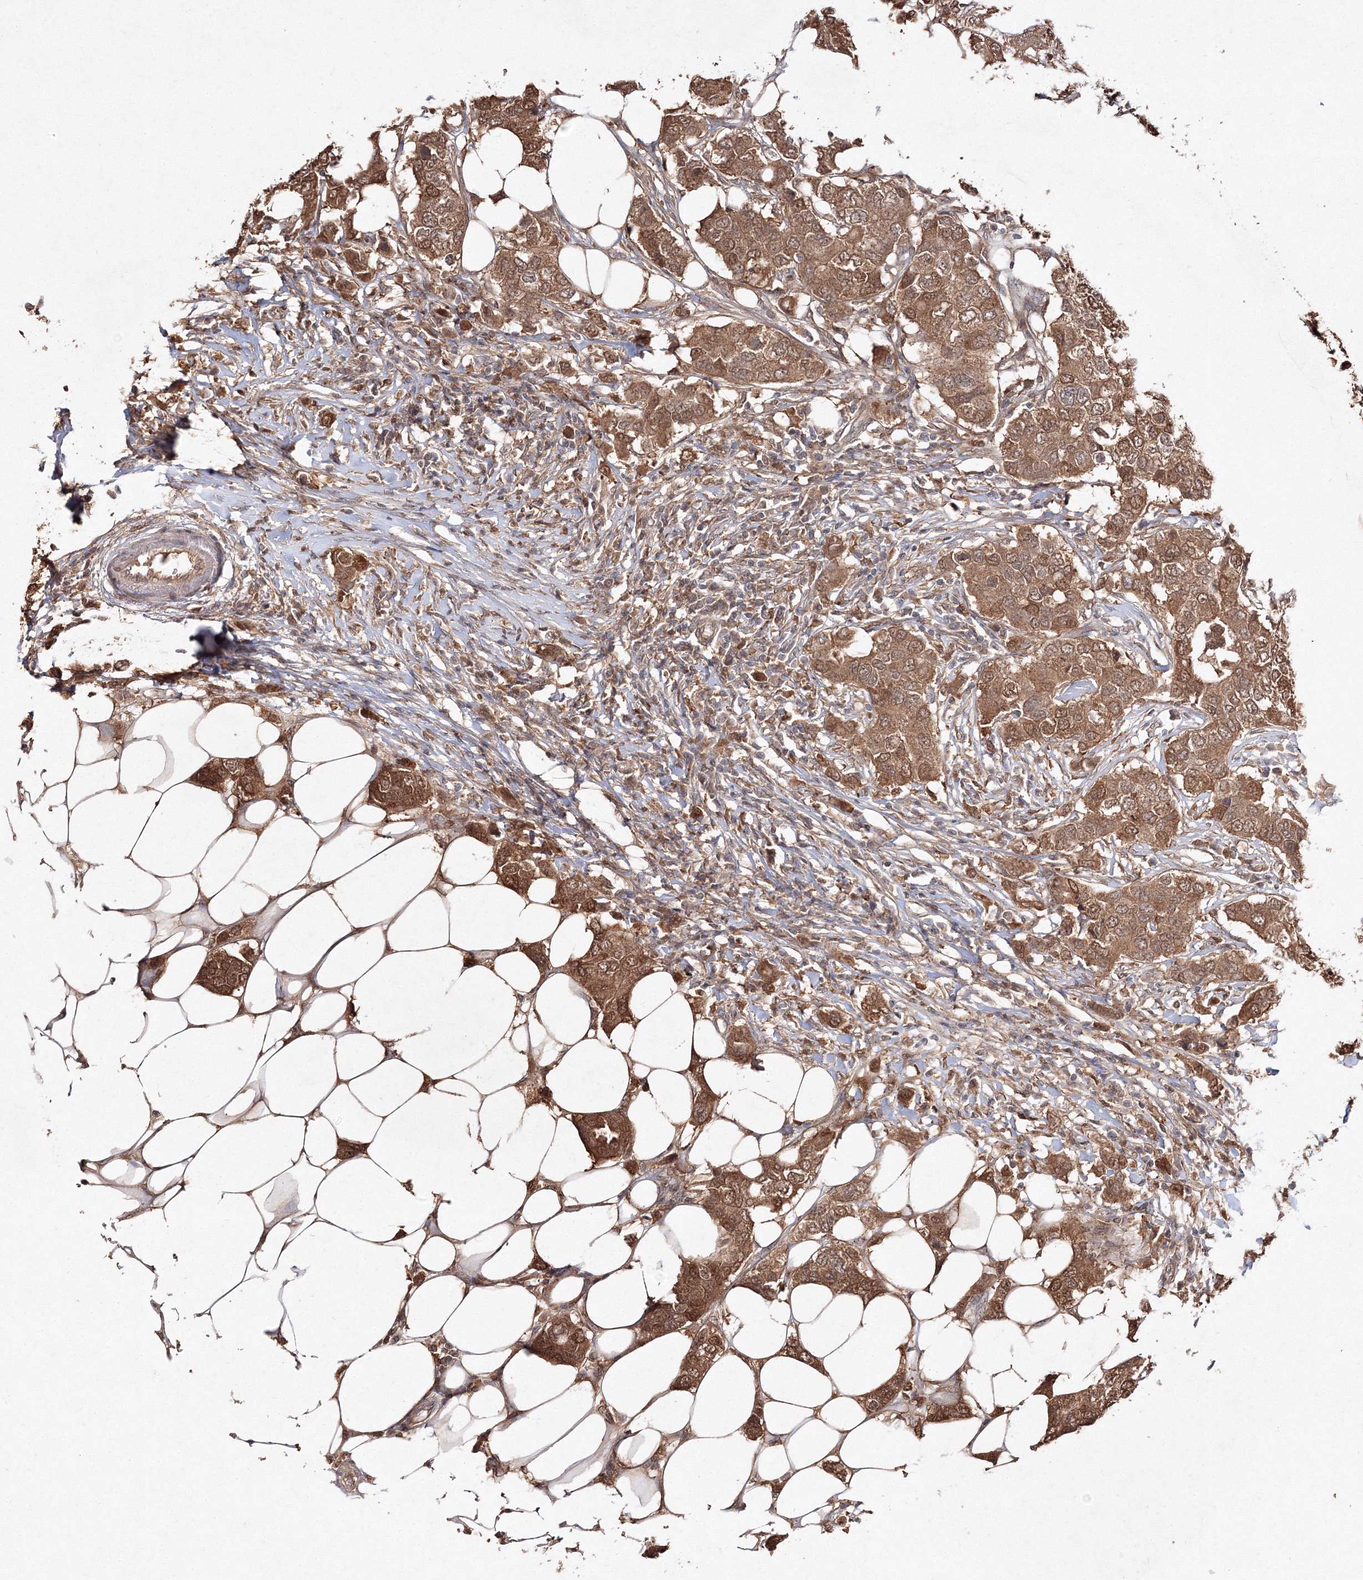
{"staining": {"intensity": "moderate", "quantity": ">75%", "location": "cytoplasmic/membranous,nuclear"}, "tissue": "breast cancer", "cell_type": "Tumor cells", "image_type": "cancer", "snomed": [{"axis": "morphology", "description": "Duct carcinoma"}, {"axis": "topography", "description": "Breast"}], "caption": "A micrograph of infiltrating ductal carcinoma (breast) stained for a protein exhibits moderate cytoplasmic/membranous and nuclear brown staining in tumor cells.", "gene": "S100A11", "patient": {"sex": "female", "age": 50}}